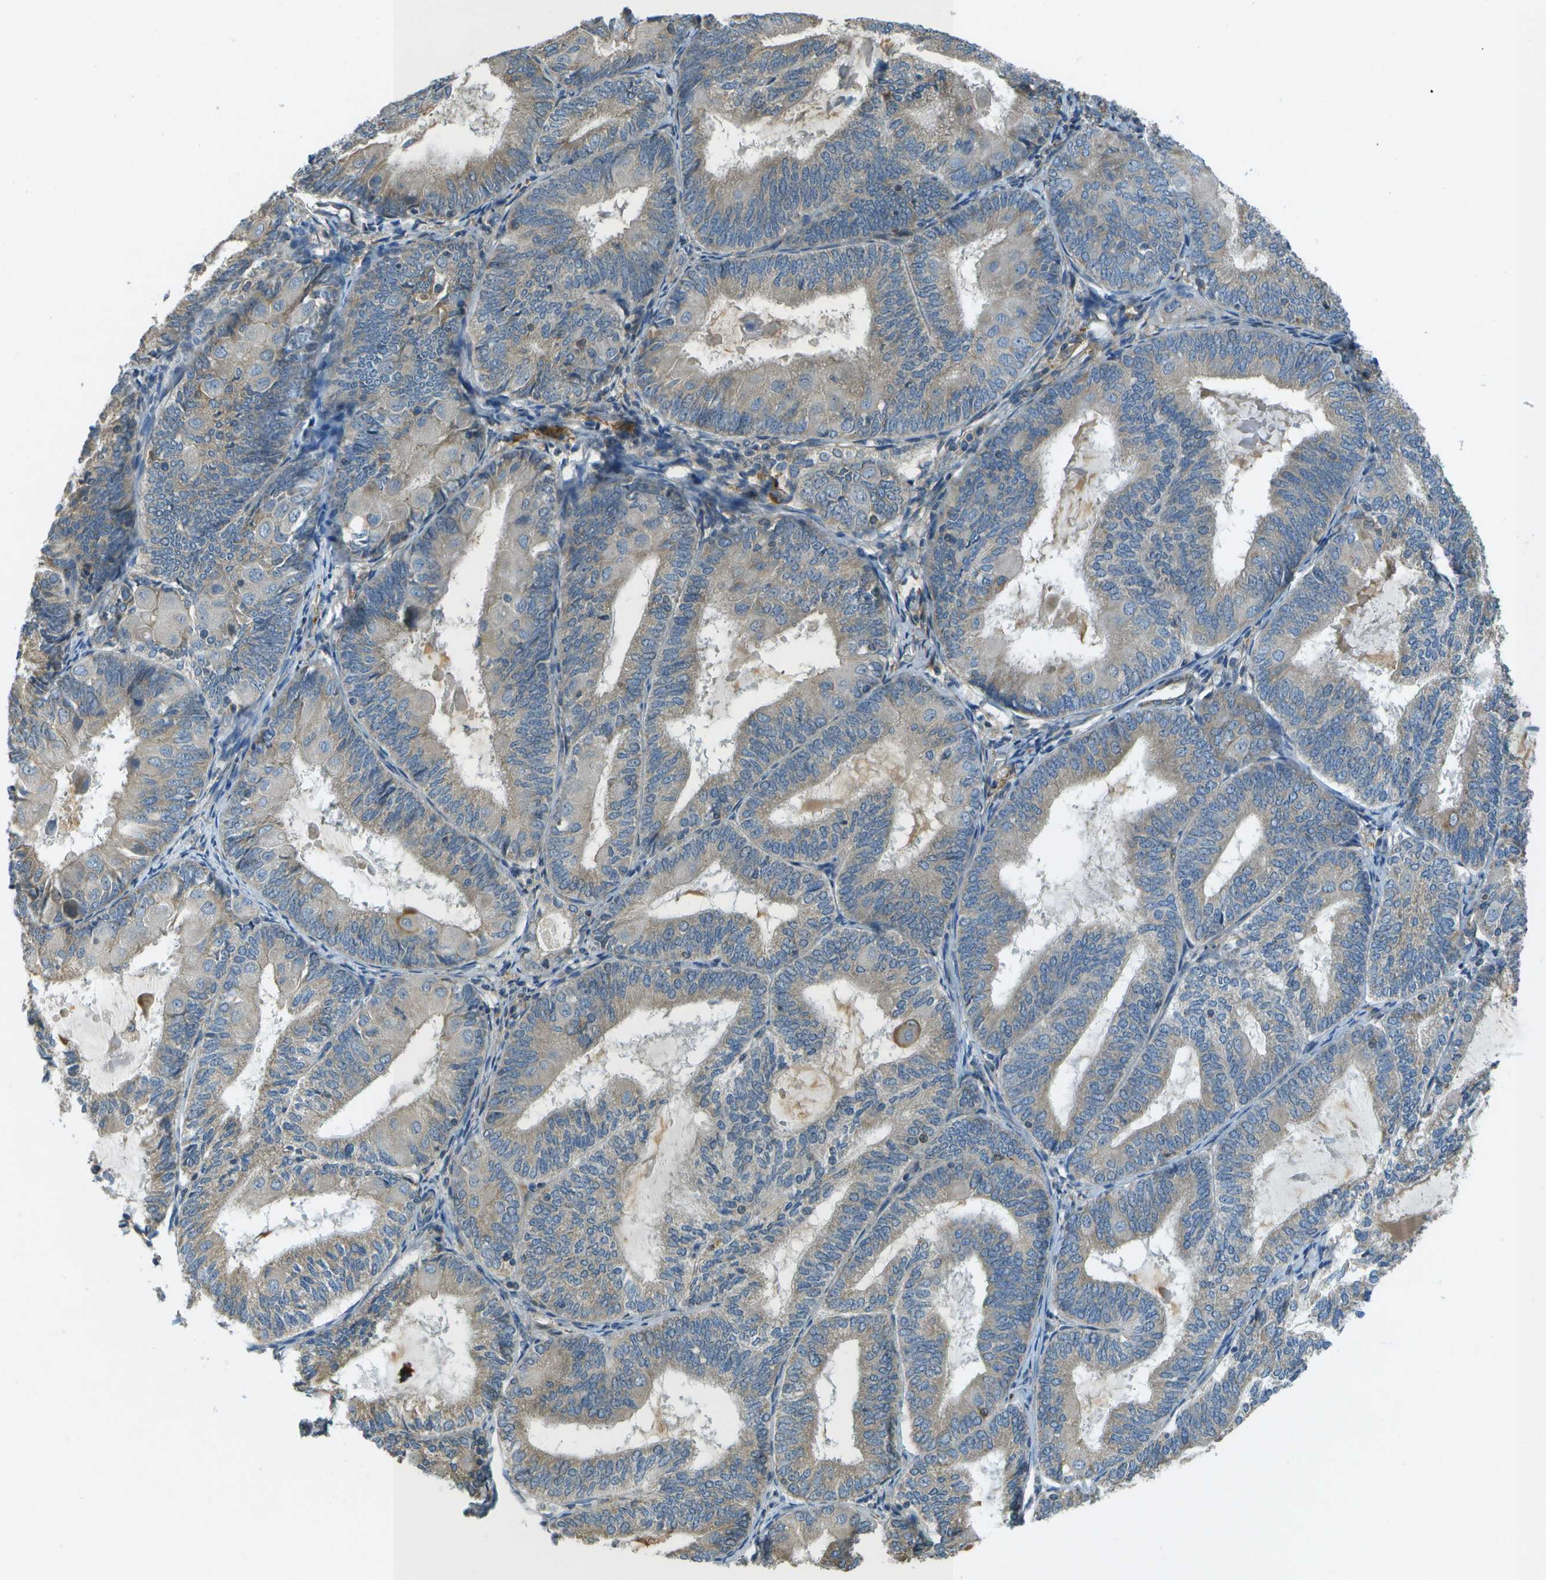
{"staining": {"intensity": "negative", "quantity": "none", "location": "none"}, "tissue": "endometrial cancer", "cell_type": "Tumor cells", "image_type": "cancer", "snomed": [{"axis": "morphology", "description": "Adenocarcinoma, NOS"}, {"axis": "topography", "description": "Endometrium"}], "caption": "Tumor cells are negative for protein expression in human endometrial adenocarcinoma.", "gene": "SAMSN1", "patient": {"sex": "female", "age": 81}}